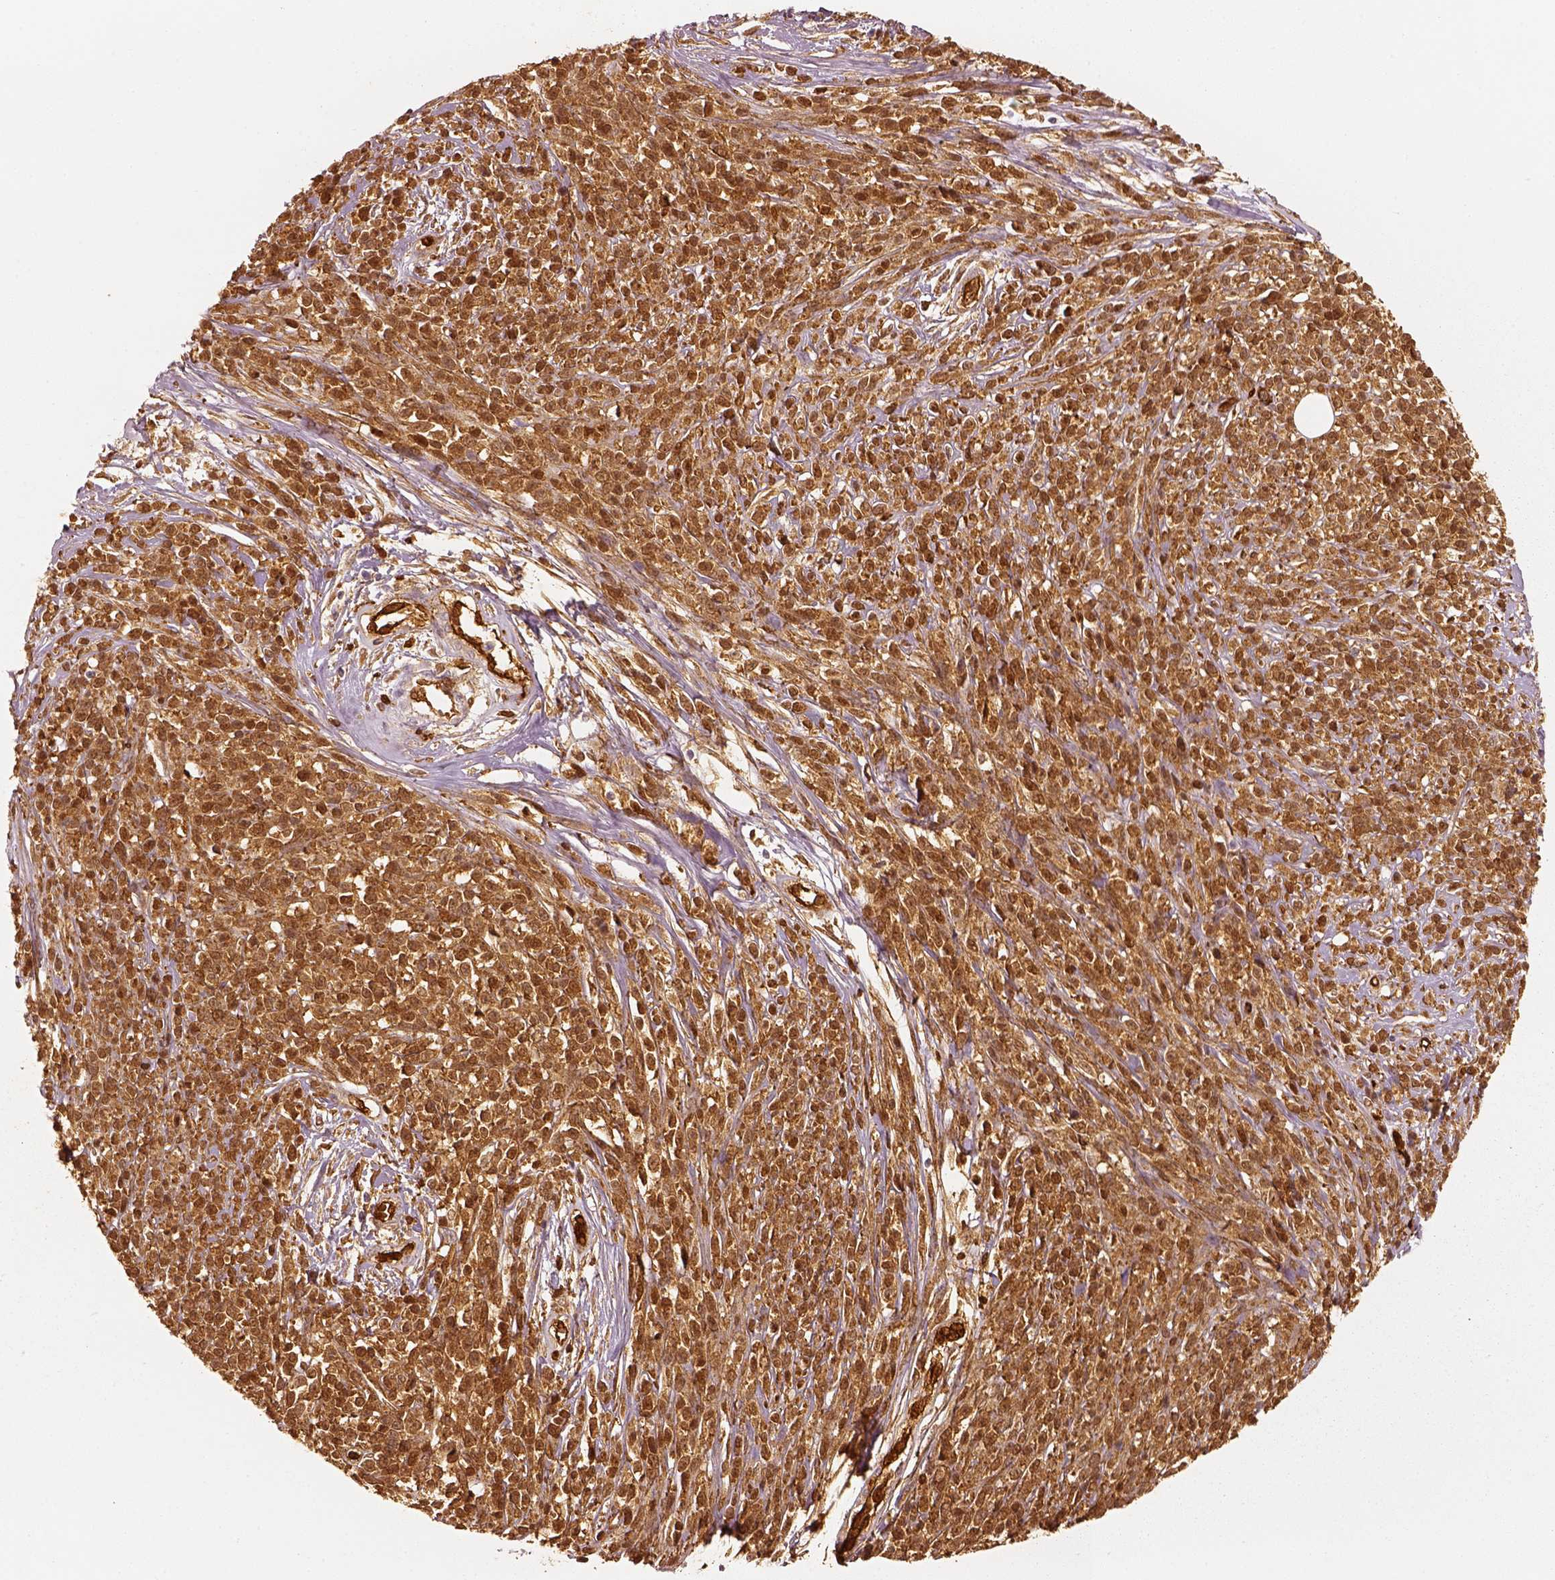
{"staining": {"intensity": "moderate", "quantity": ">75%", "location": "cytoplasmic/membranous,nuclear"}, "tissue": "melanoma", "cell_type": "Tumor cells", "image_type": "cancer", "snomed": [{"axis": "morphology", "description": "Malignant melanoma, NOS"}, {"axis": "topography", "description": "Skin"}, {"axis": "topography", "description": "Skin of trunk"}], "caption": "About >75% of tumor cells in malignant melanoma show moderate cytoplasmic/membranous and nuclear protein positivity as visualized by brown immunohistochemical staining.", "gene": "FSCN1", "patient": {"sex": "male", "age": 74}}